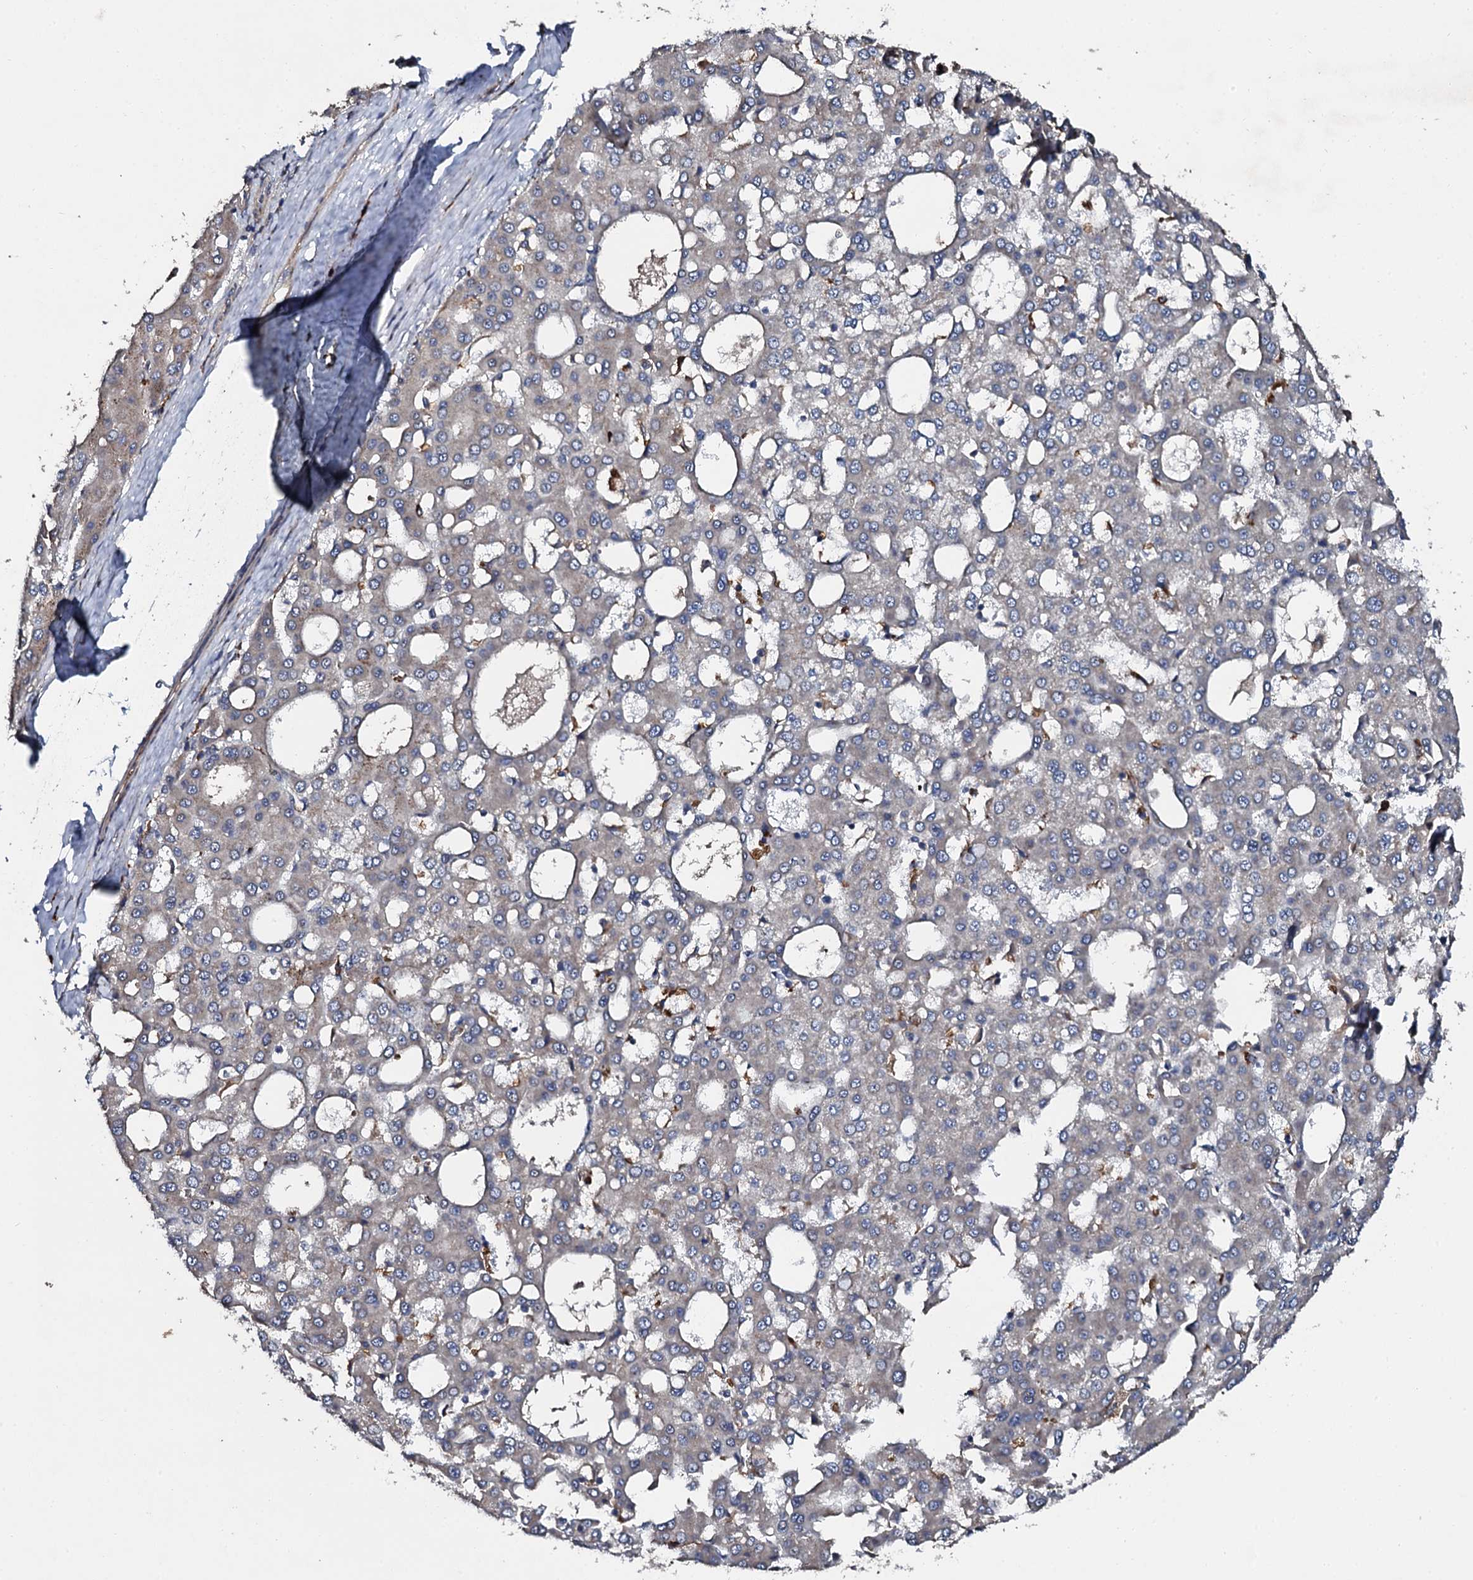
{"staining": {"intensity": "weak", "quantity": "25%-75%", "location": "cytoplasmic/membranous"}, "tissue": "liver cancer", "cell_type": "Tumor cells", "image_type": "cancer", "snomed": [{"axis": "morphology", "description": "Carcinoma, Hepatocellular, NOS"}, {"axis": "topography", "description": "Liver"}], "caption": "Protein staining of liver hepatocellular carcinoma tissue shows weak cytoplasmic/membranous expression in about 25%-75% of tumor cells.", "gene": "LRRC28", "patient": {"sex": "male", "age": 47}}